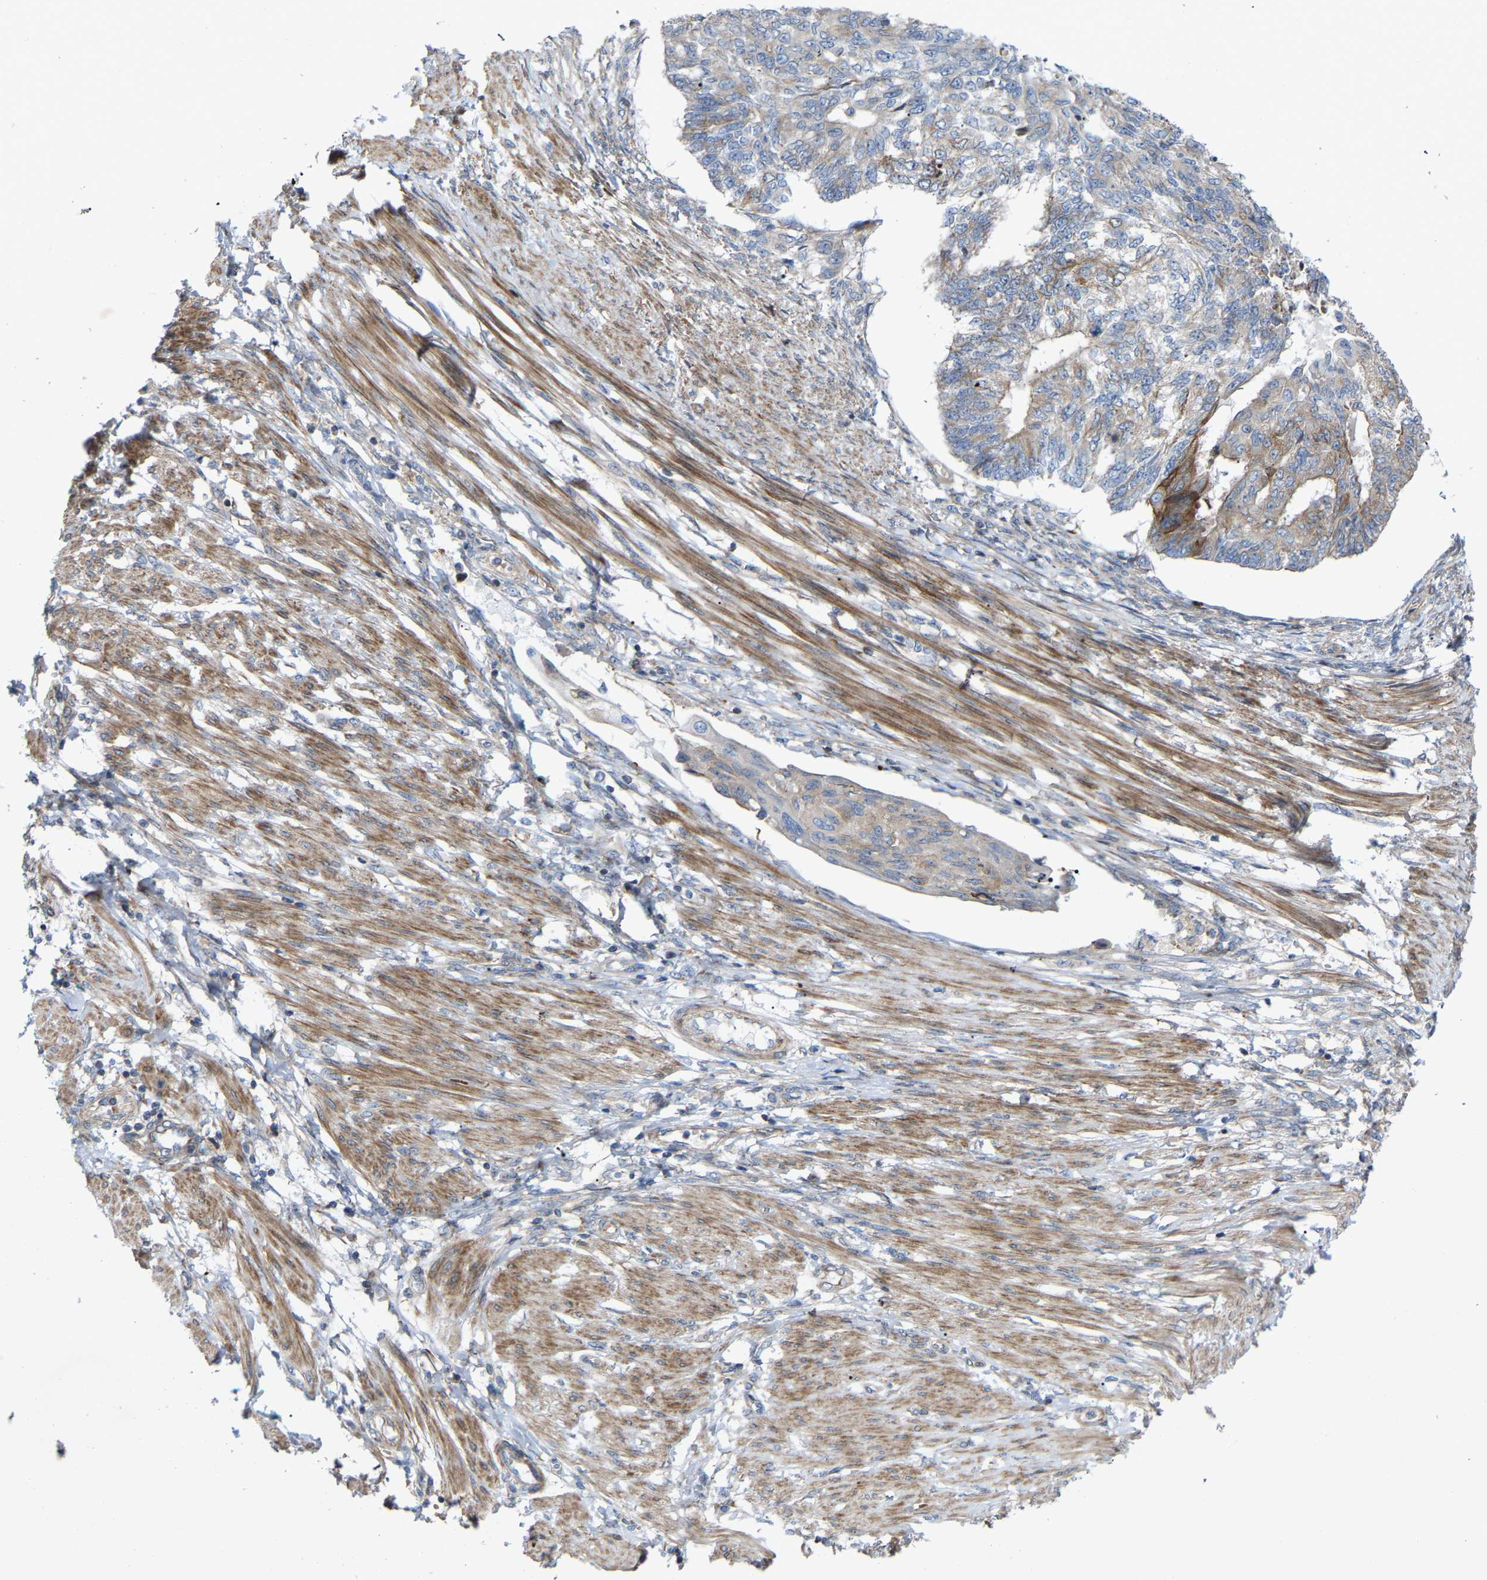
{"staining": {"intensity": "negative", "quantity": "none", "location": "none"}, "tissue": "endometrial cancer", "cell_type": "Tumor cells", "image_type": "cancer", "snomed": [{"axis": "morphology", "description": "Adenocarcinoma, NOS"}, {"axis": "topography", "description": "Endometrium"}], "caption": "This is an immunohistochemistry (IHC) image of adenocarcinoma (endometrial). There is no positivity in tumor cells.", "gene": "TOR1B", "patient": {"sex": "female", "age": 32}}